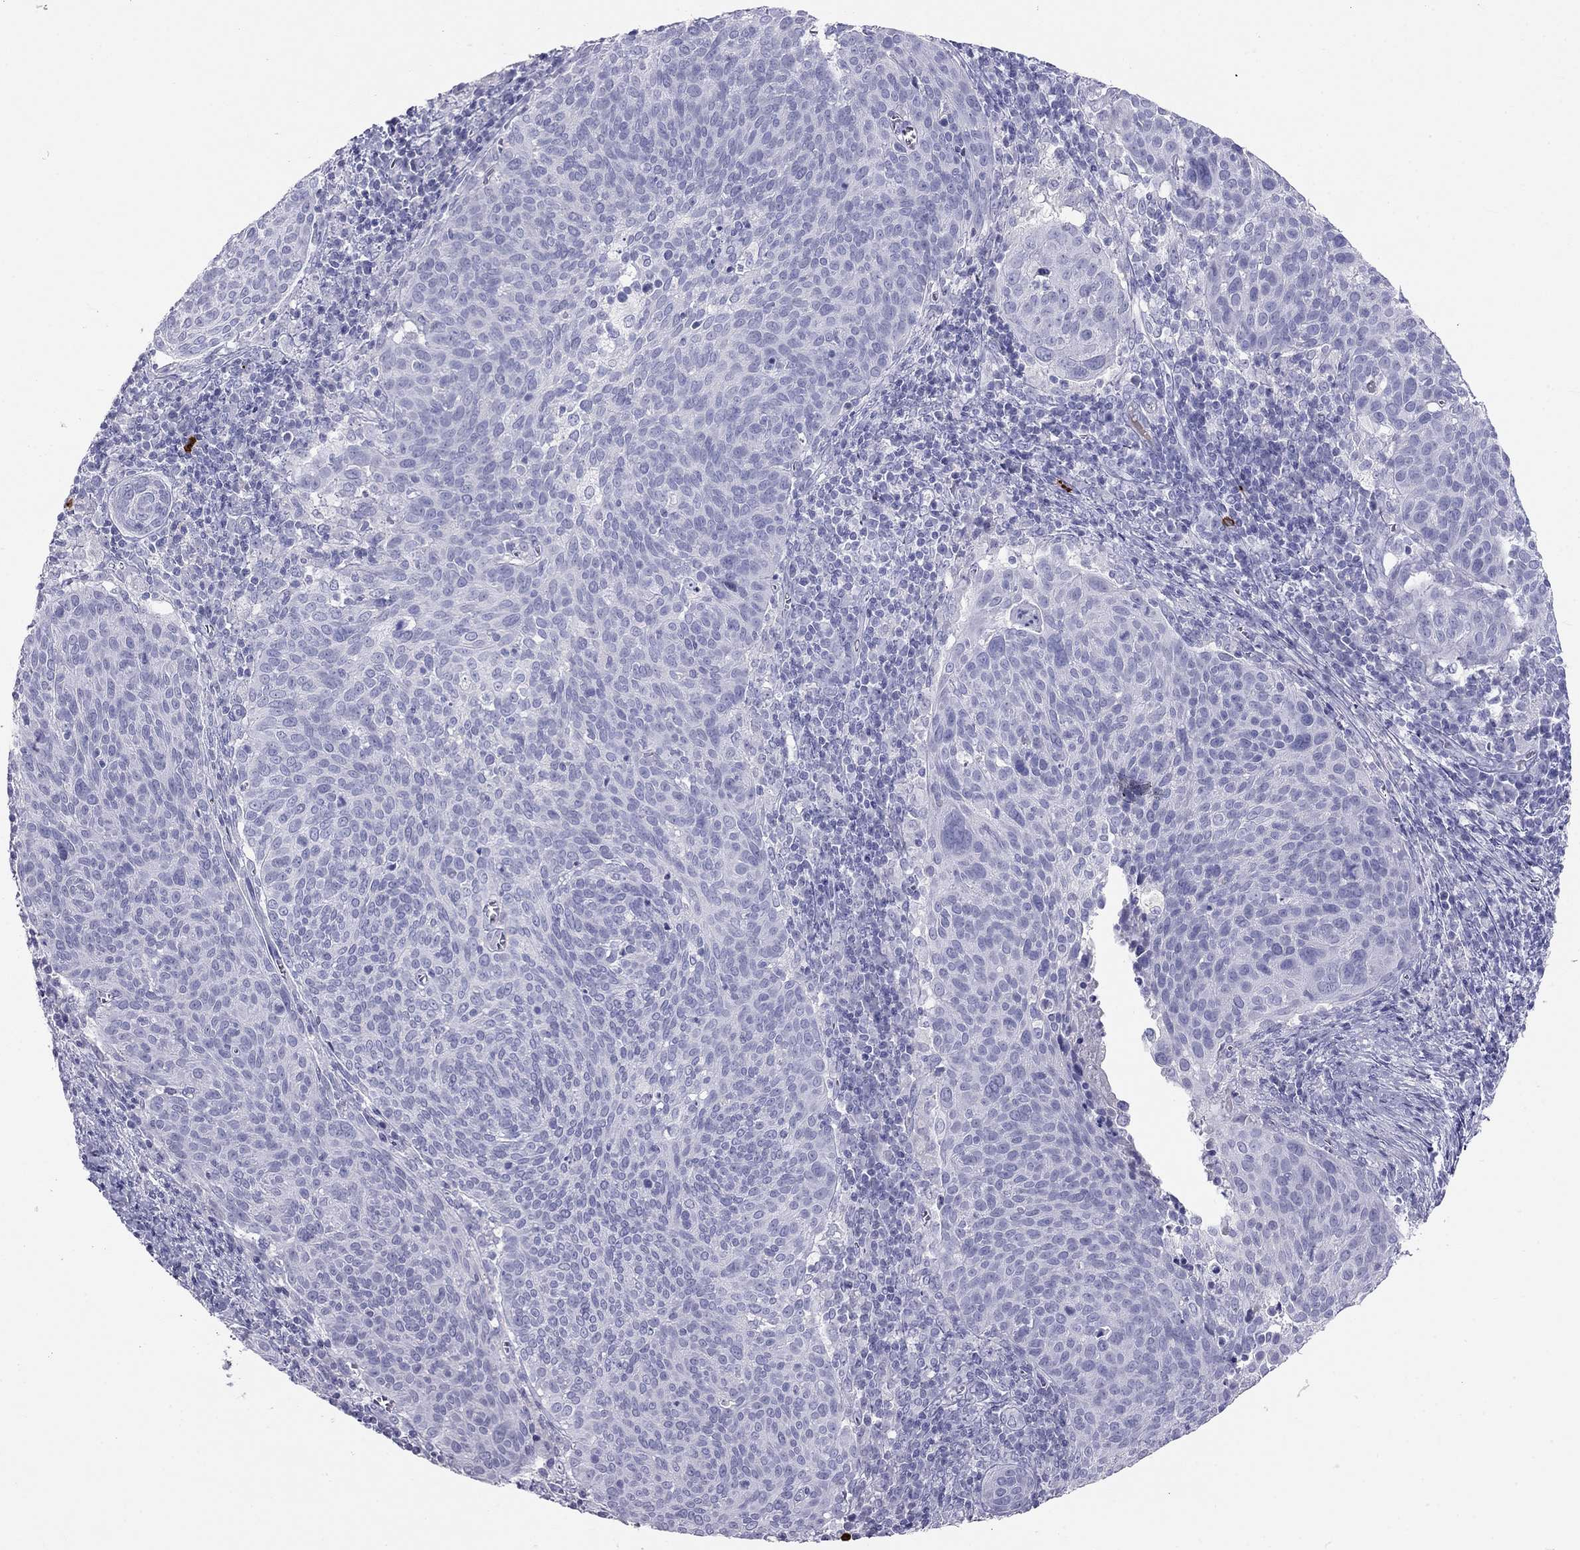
{"staining": {"intensity": "negative", "quantity": "none", "location": "none"}, "tissue": "cervical cancer", "cell_type": "Tumor cells", "image_type": "cancer", "snomed": [{"axis": "morphology", "description": "Squamous cell carcinoma, NOS"}, {"axis": "topography", "description": "Cervix"}], "caption": "Histopathology image shows no significant protein staining in tumor cells of cervical cancer (squamous cell carcinoma).", "gene": "KLRG1", "patient": {"sex": "female", "age": 39}}